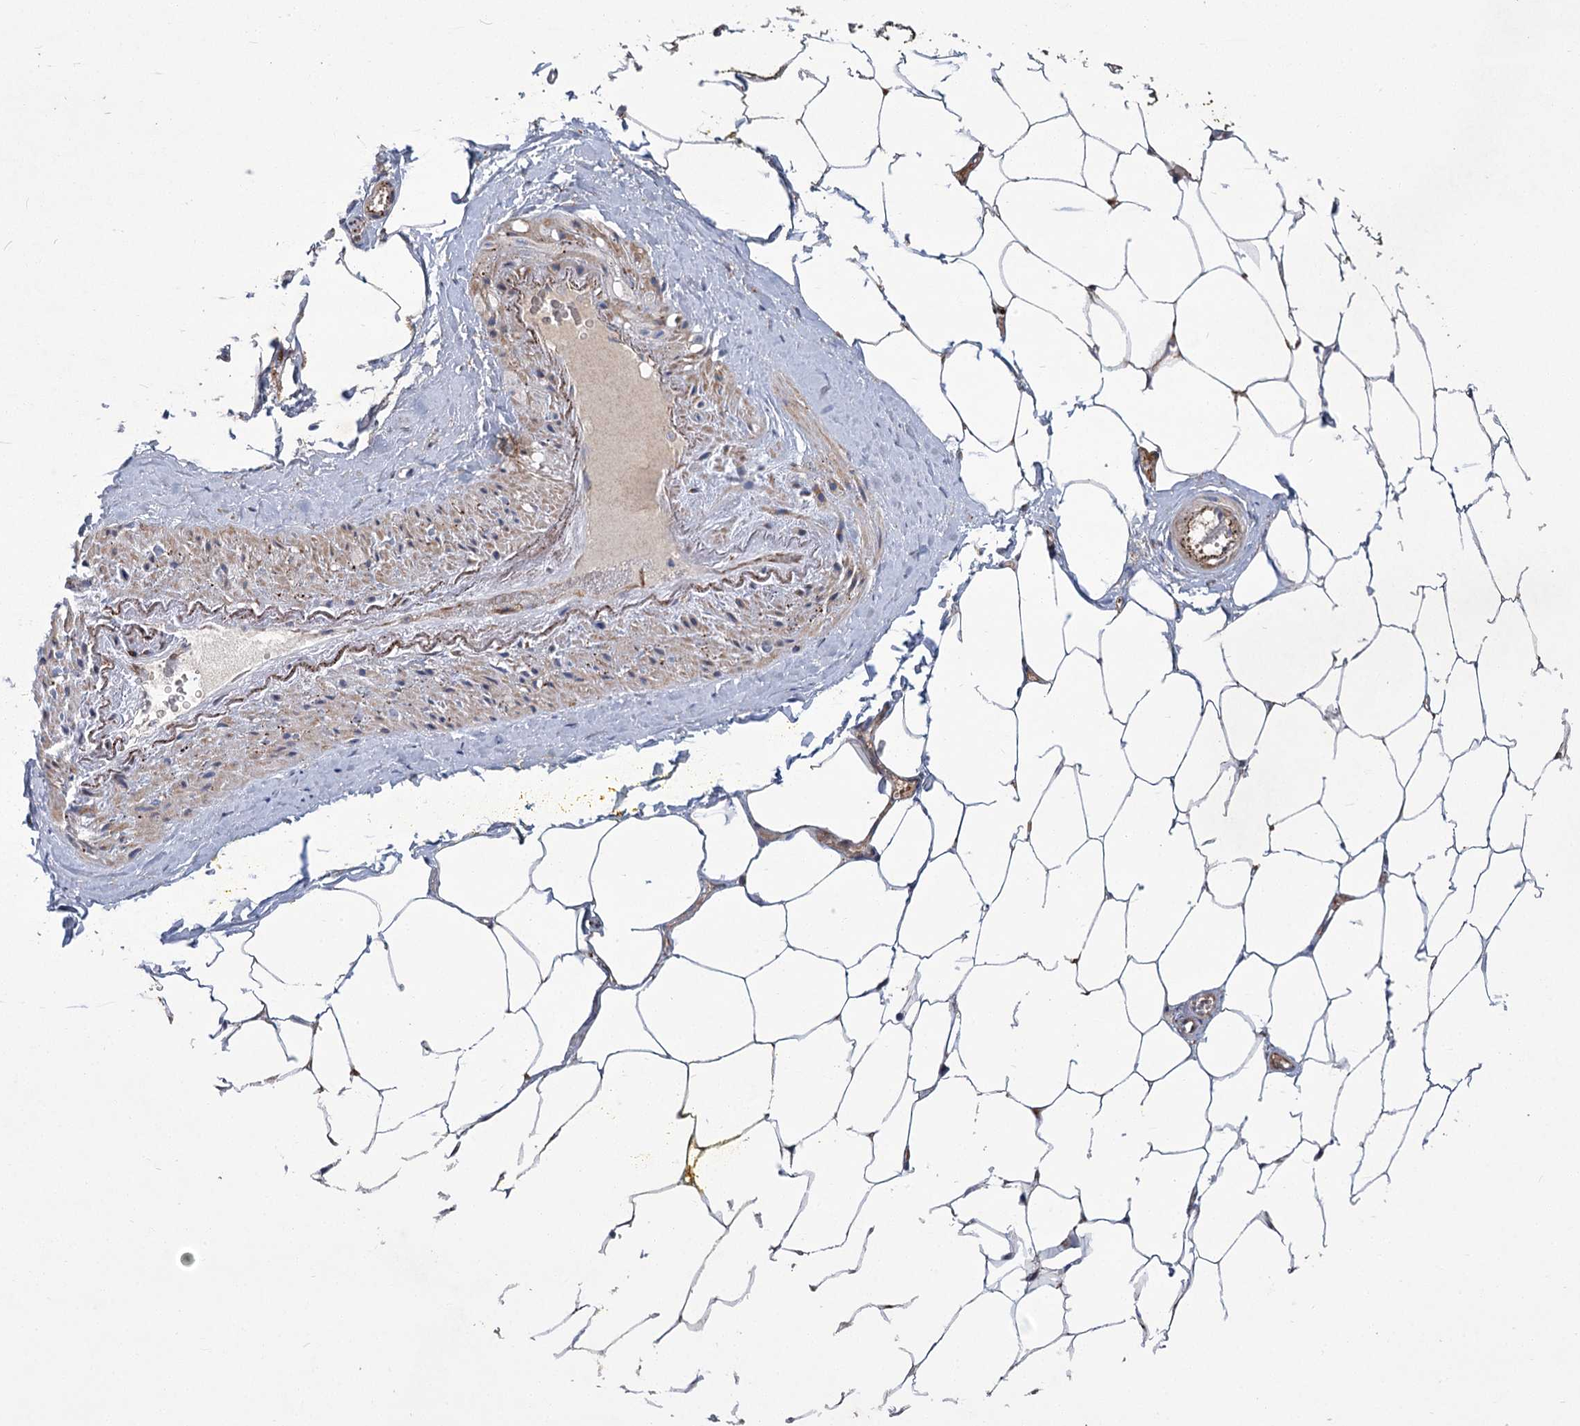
{"staining": {"intensity": "weak", "quantity": "25%-75%", "location": "cytoplasmic/membranous"}, "tissue": "adipose tissue", "cell_type": "Adipocytes", "image_type": "normal", "snomed": [{"axis": "morphology", "description": "Normal tissue, NOS"}, {"axis": "morphology", "description": "Adenocarcinoma, Low grade"}, {"axis": "topography", "description": "Prostate"}, {"axis": "topography", "description": "Peripheral nerve tissue"}], "caption": "An immunohistochemistry photomicrograph of unremarkable tissue is shown. Protein staining in brown shows weak cytoplasmic/membranous positivity in adipose tissue within adipocytes.", "gene": "GCNT4", "patient": {"sex": "male", "age": 63}}